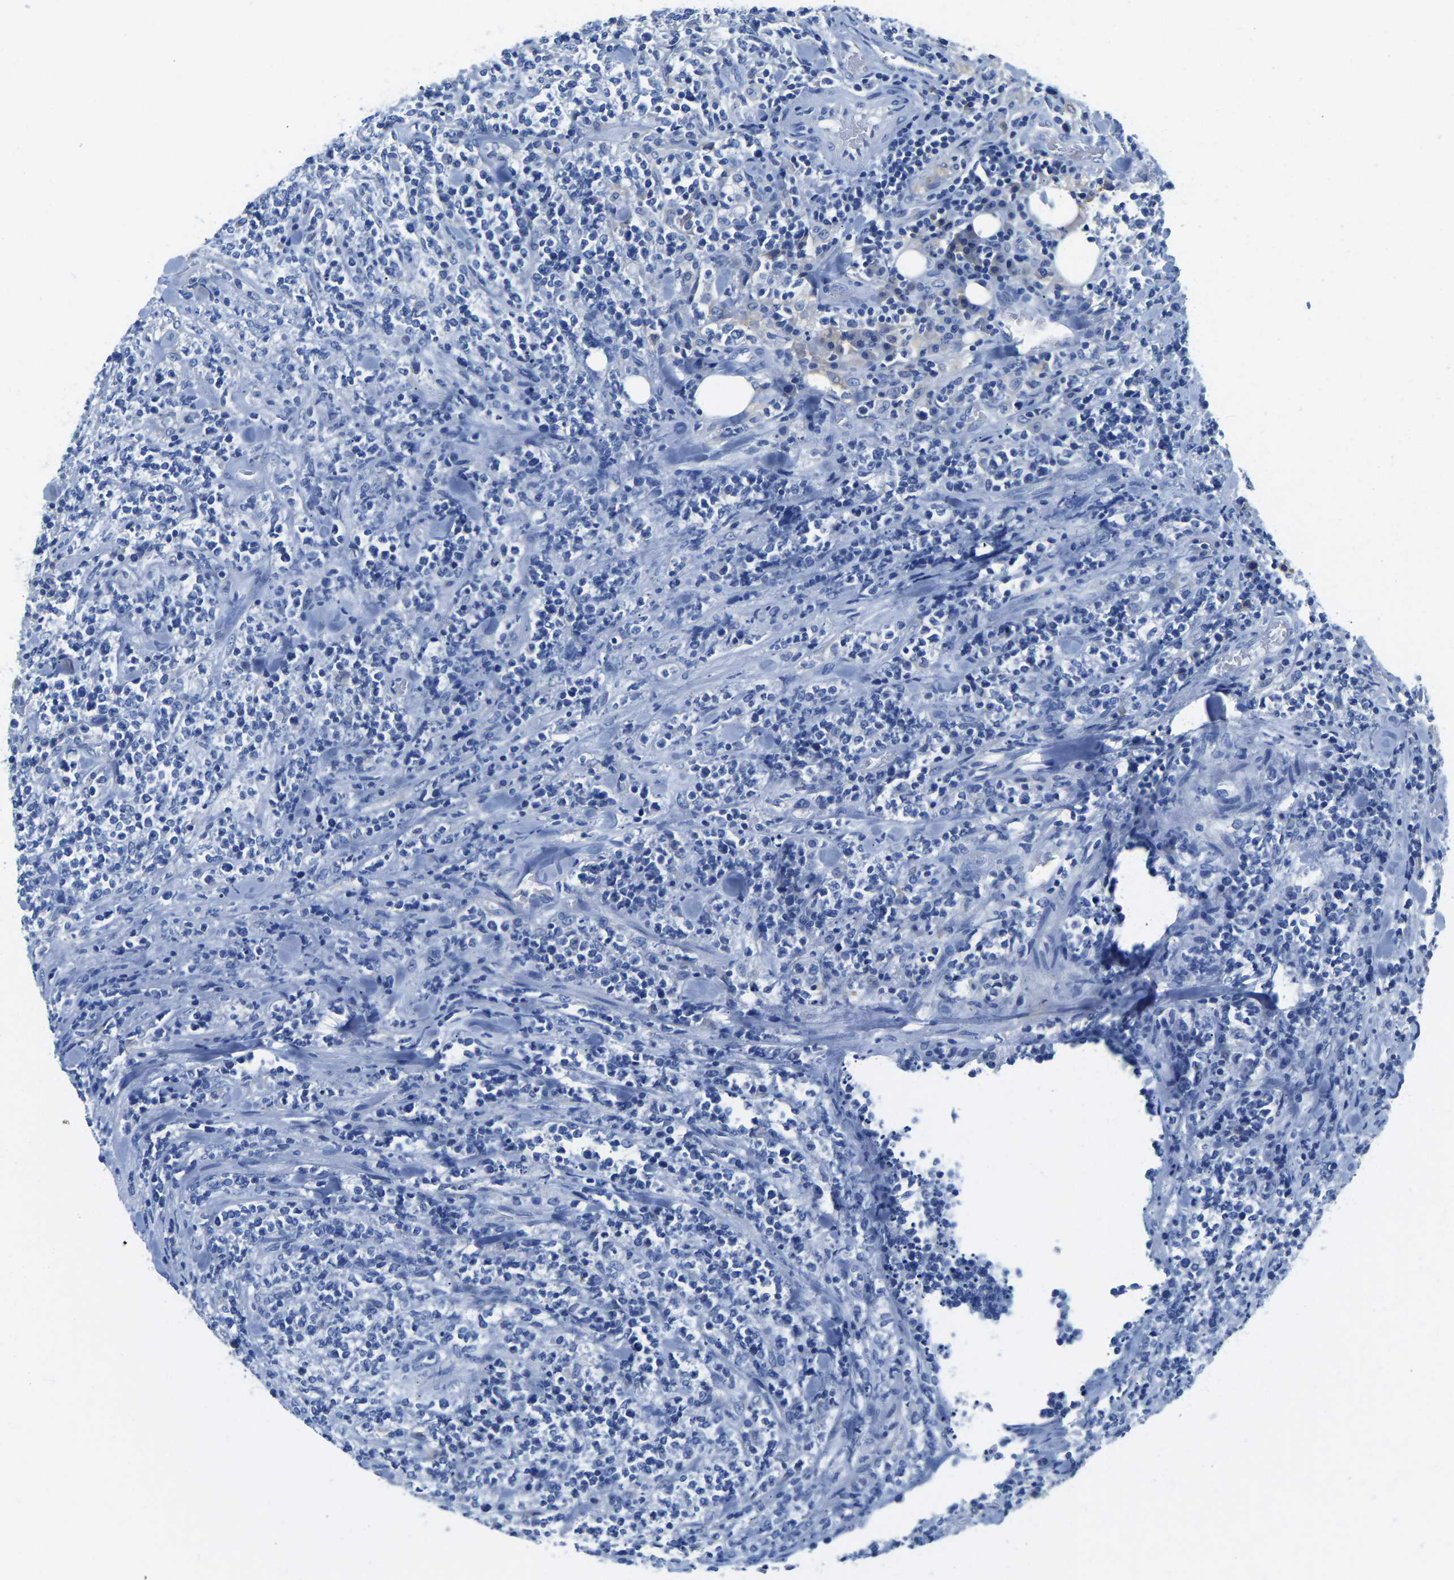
{"staining": {"intensity": "negative", "quantity": "none", "location": "none"}, "tissue": "lymphoma", "cell_type": "Tumor cells", "image_type": "cancer", "snomed": [{"axis": "morphology", "description": "Malignant lymphoma, non-Hodgkin's type, High grade"}, {"axis": "topography", "description": "Soft tissue"}], "caption": "Tumor cells are negative for protein expression in human high-grade malignant lymphoma, non-Hodgkin's type.", "gene": "ZDHHC13", "patient": {"sex": "male", "age": 18}}